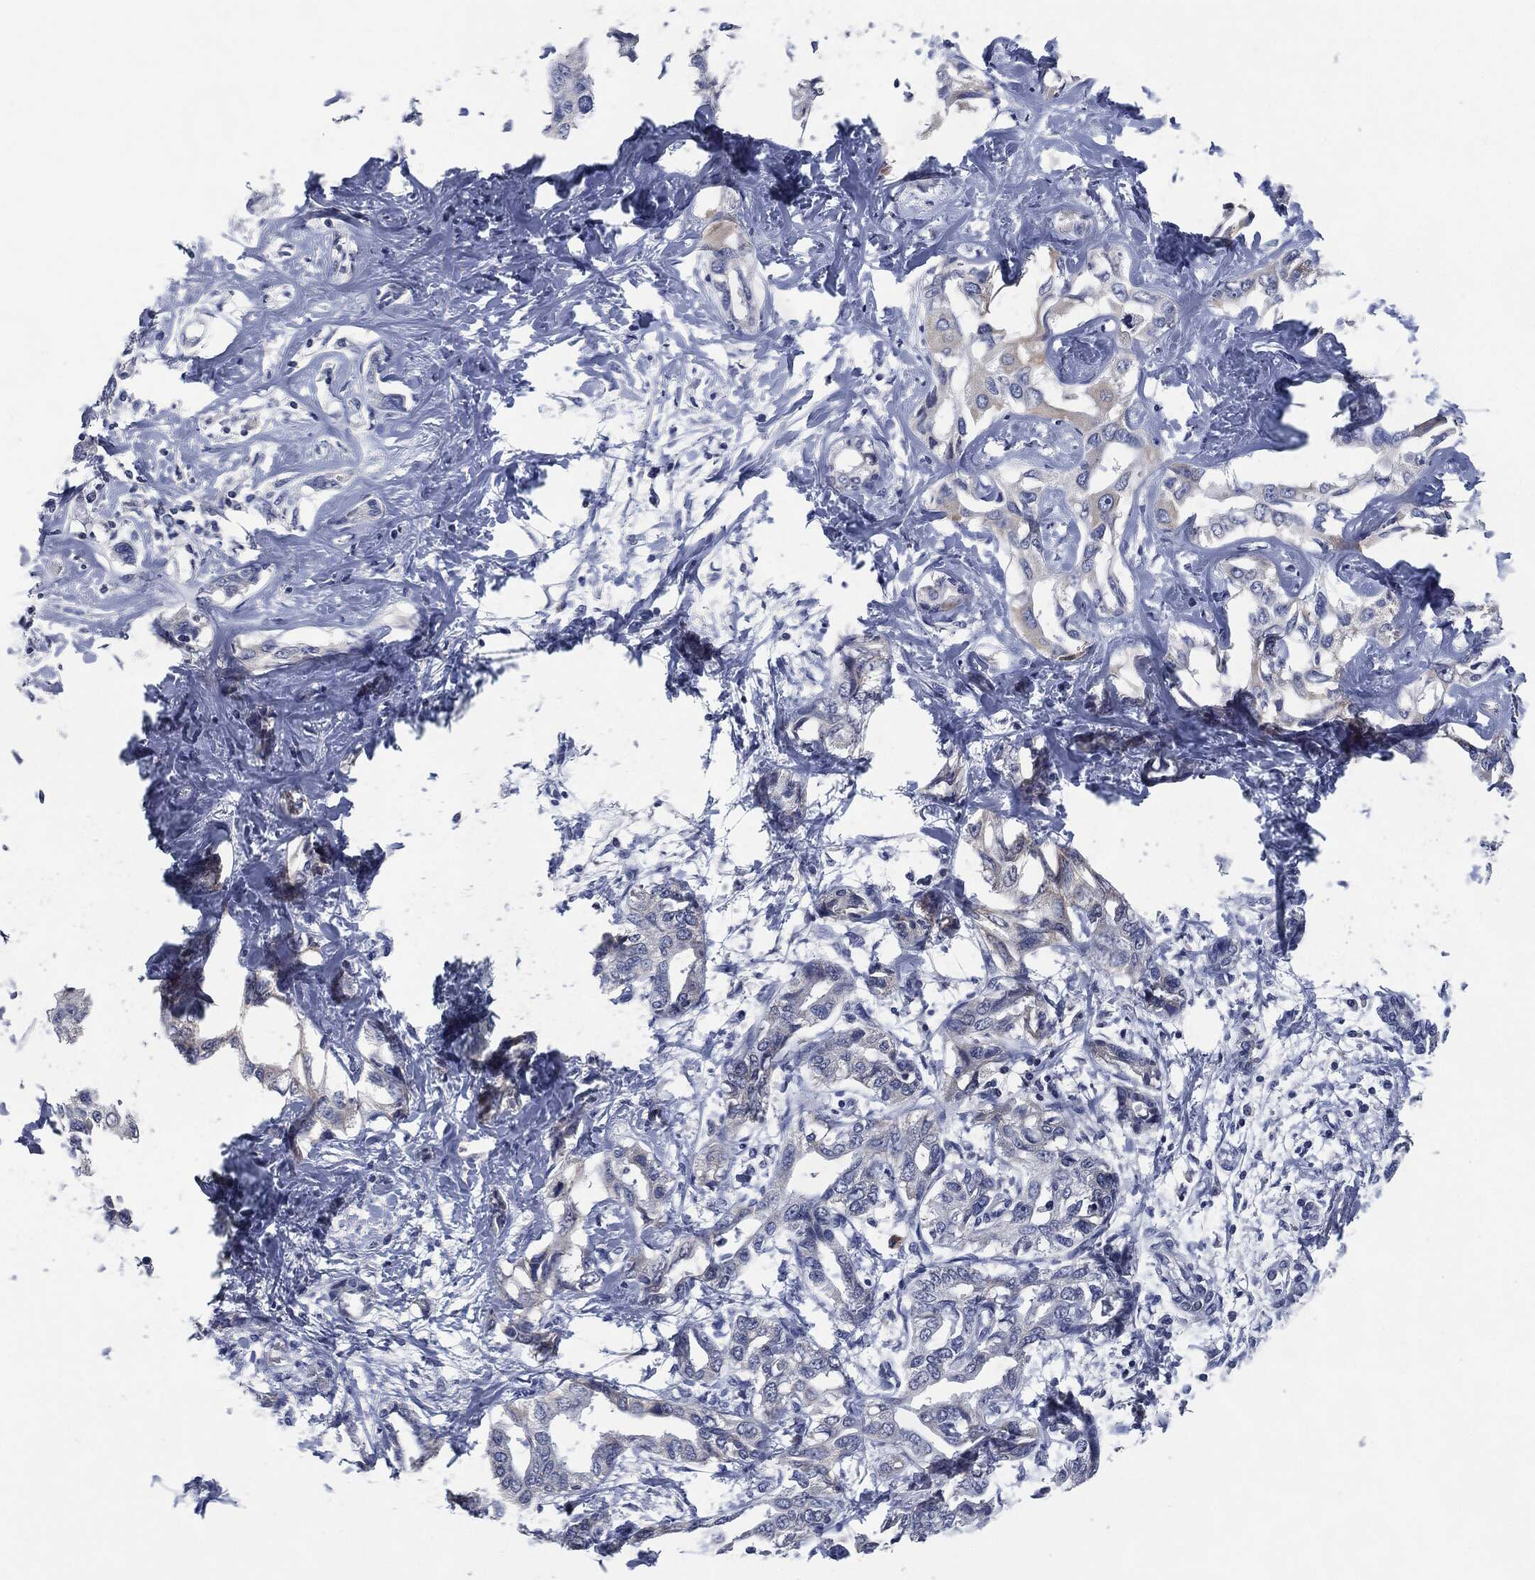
{"staining": {"intensity": "weak", "quantity": "<25%", "location": "cytoplasmic/membranous"}, "tissue": "liver cancer", "cell_type": "Tumor cells", "image_type": "cancer", "snomed": [{"axis": "morphology", "description": "Cholangiocarcinoma"}, {"axis": "topography", "description": "Liver"}], "caption": "High magnification brightfield microscopy of cholangiocarcinoma (liver) stained with DAB (3,3'-diaminobenzidine) (brown) and counterstained with hematoxylin (blue): tumor cells show no significant expression.", "gene": "IL2RG", "patient": {"sex": "male", "age": 59}}